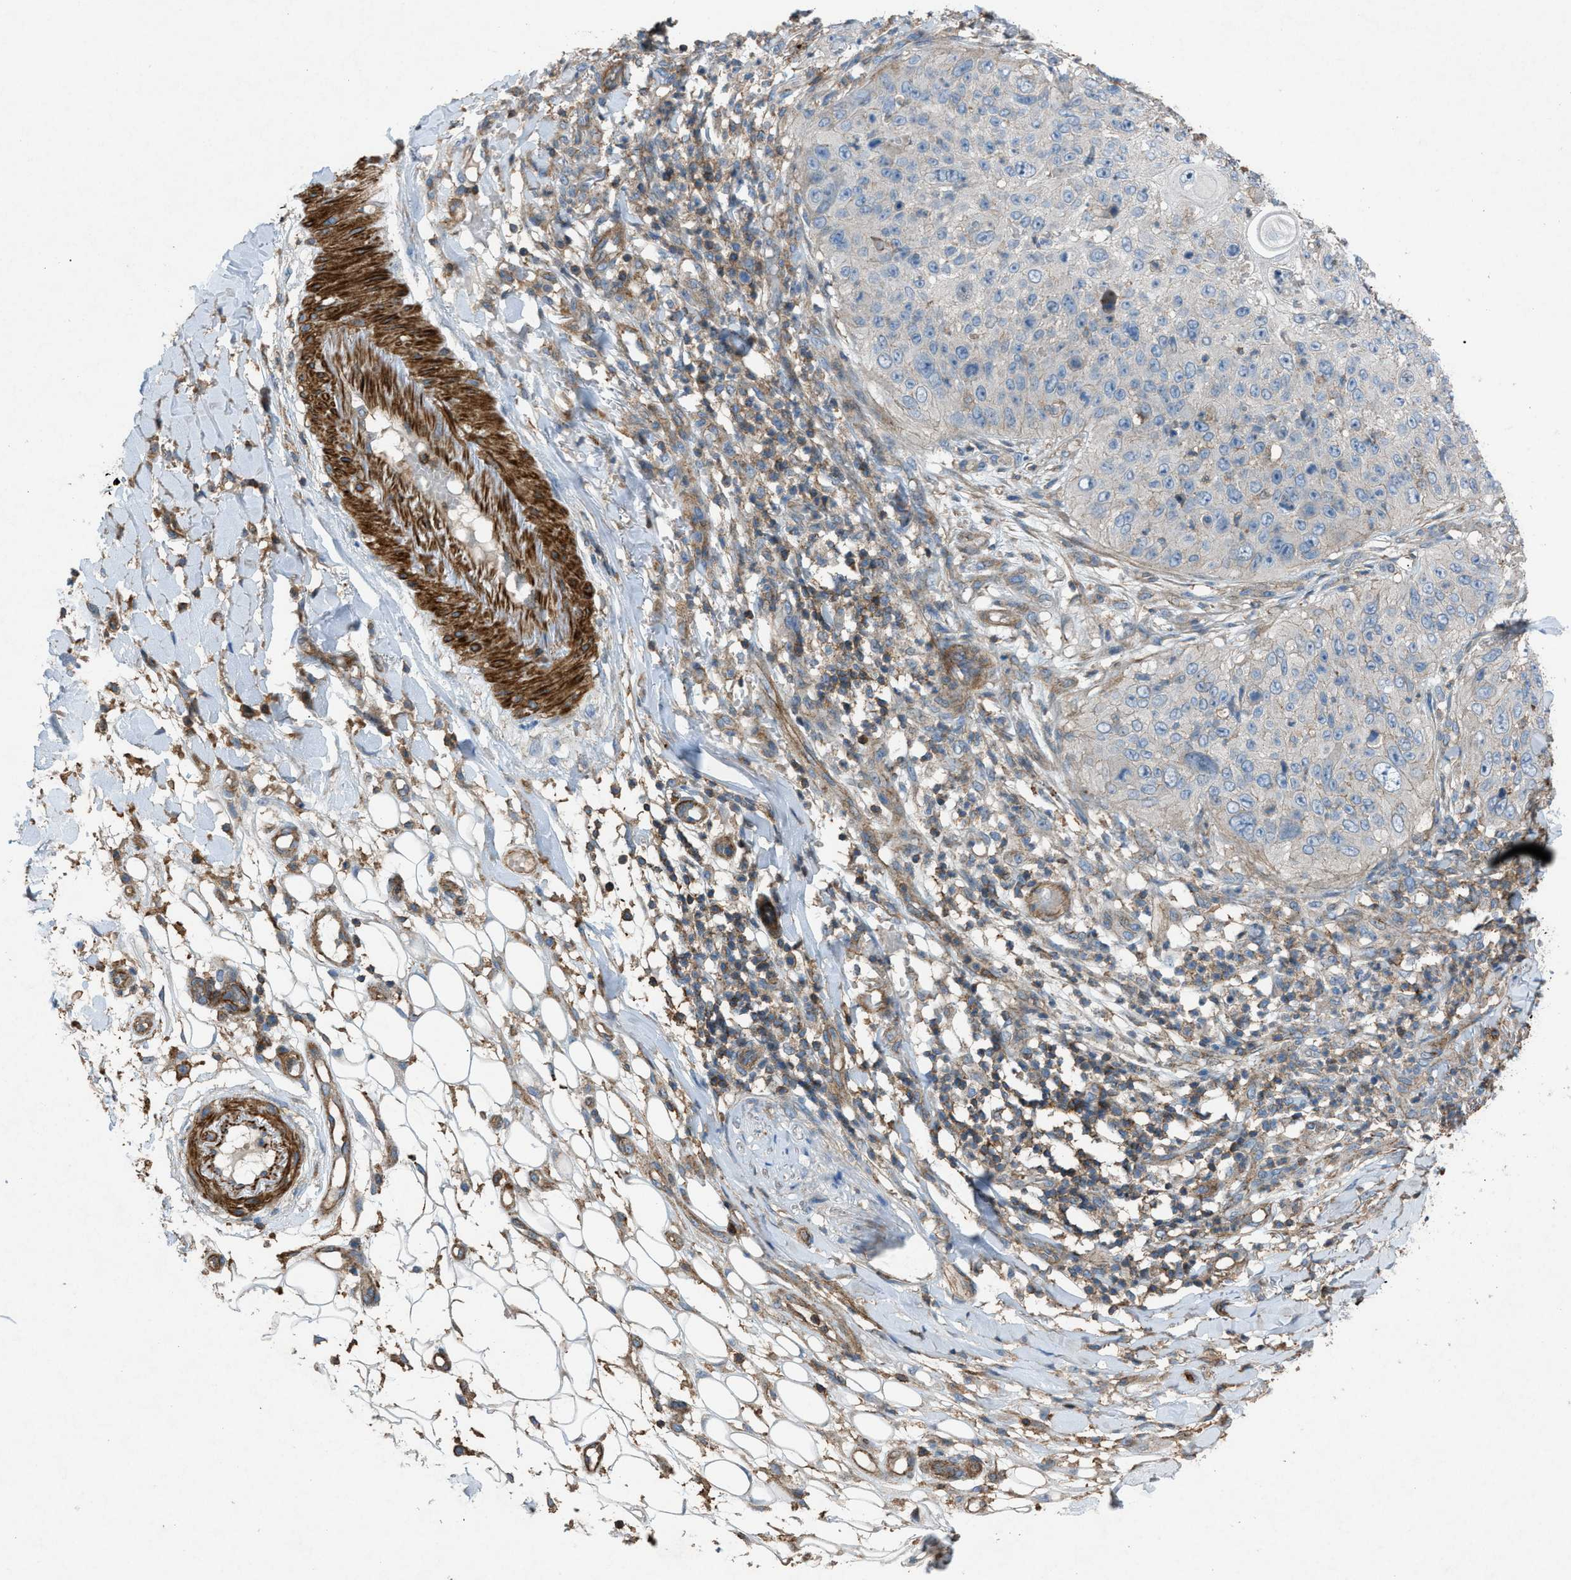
{"staining": {"intensity": "negative", "quantity": "none", "location": "none"}, "tissue": "skin cancer", "cell_type": "Tumor cells", "image_type": "cancer", "snomed": [{"axis": "morphology", "description": "Squamous cell carcinoma, NOS"}, {"axis": "topography", "description": "Skin"}], "caption": "Skin squamous cell carcinoma stained for a protein using IHC exhibits no positivity tumor cells.", "gene": "NCK2", "patient": {"sex": "female", "age": 80}}